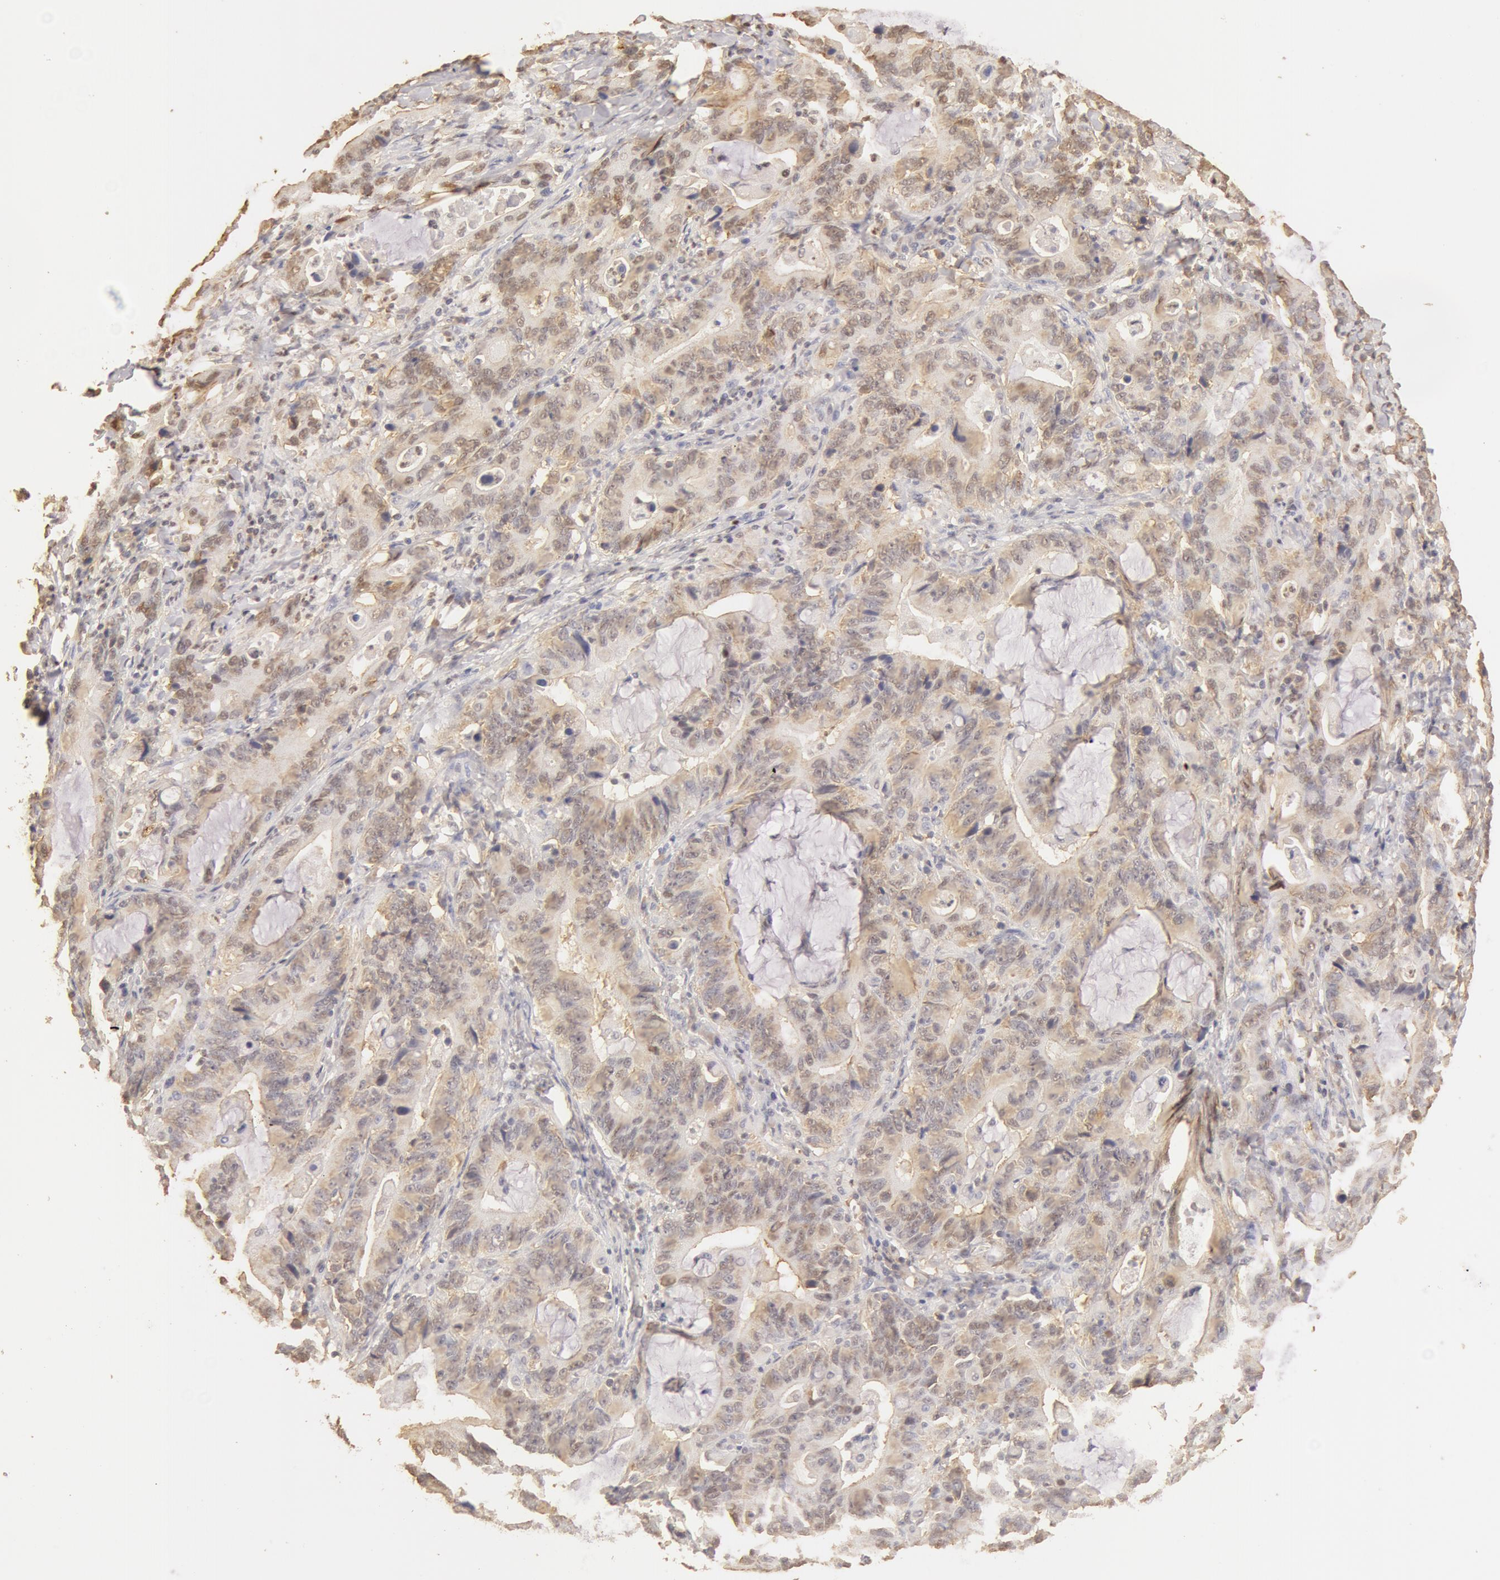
{"staining": {"intensity": "moderate", "quantity": ">75%", "location": "cytoplasmic/membranous,nuclear"}, "tissue": "stomach cancer", "cell_type": "Tumor cells", "image_type": "cancer", "snomed": [{"axis": "morphology", "description": "Adenocarcinoma, NOS"}, {"axis": "topography", "description": "Stomach, upper"}], "caption": "Brown immunohistochemical staining in stomach cancer (adenocarcinoma) reveals moderate cytoplasmic/membranous and nuclear staining in about >75% of tumor cells. Using DAB (brown) and hematoxylin (blue) stains, captured at high magnification using brightfield microscopy.", "gene": "SNRNP70", "patient": {"sex": "male", "age": 63}}